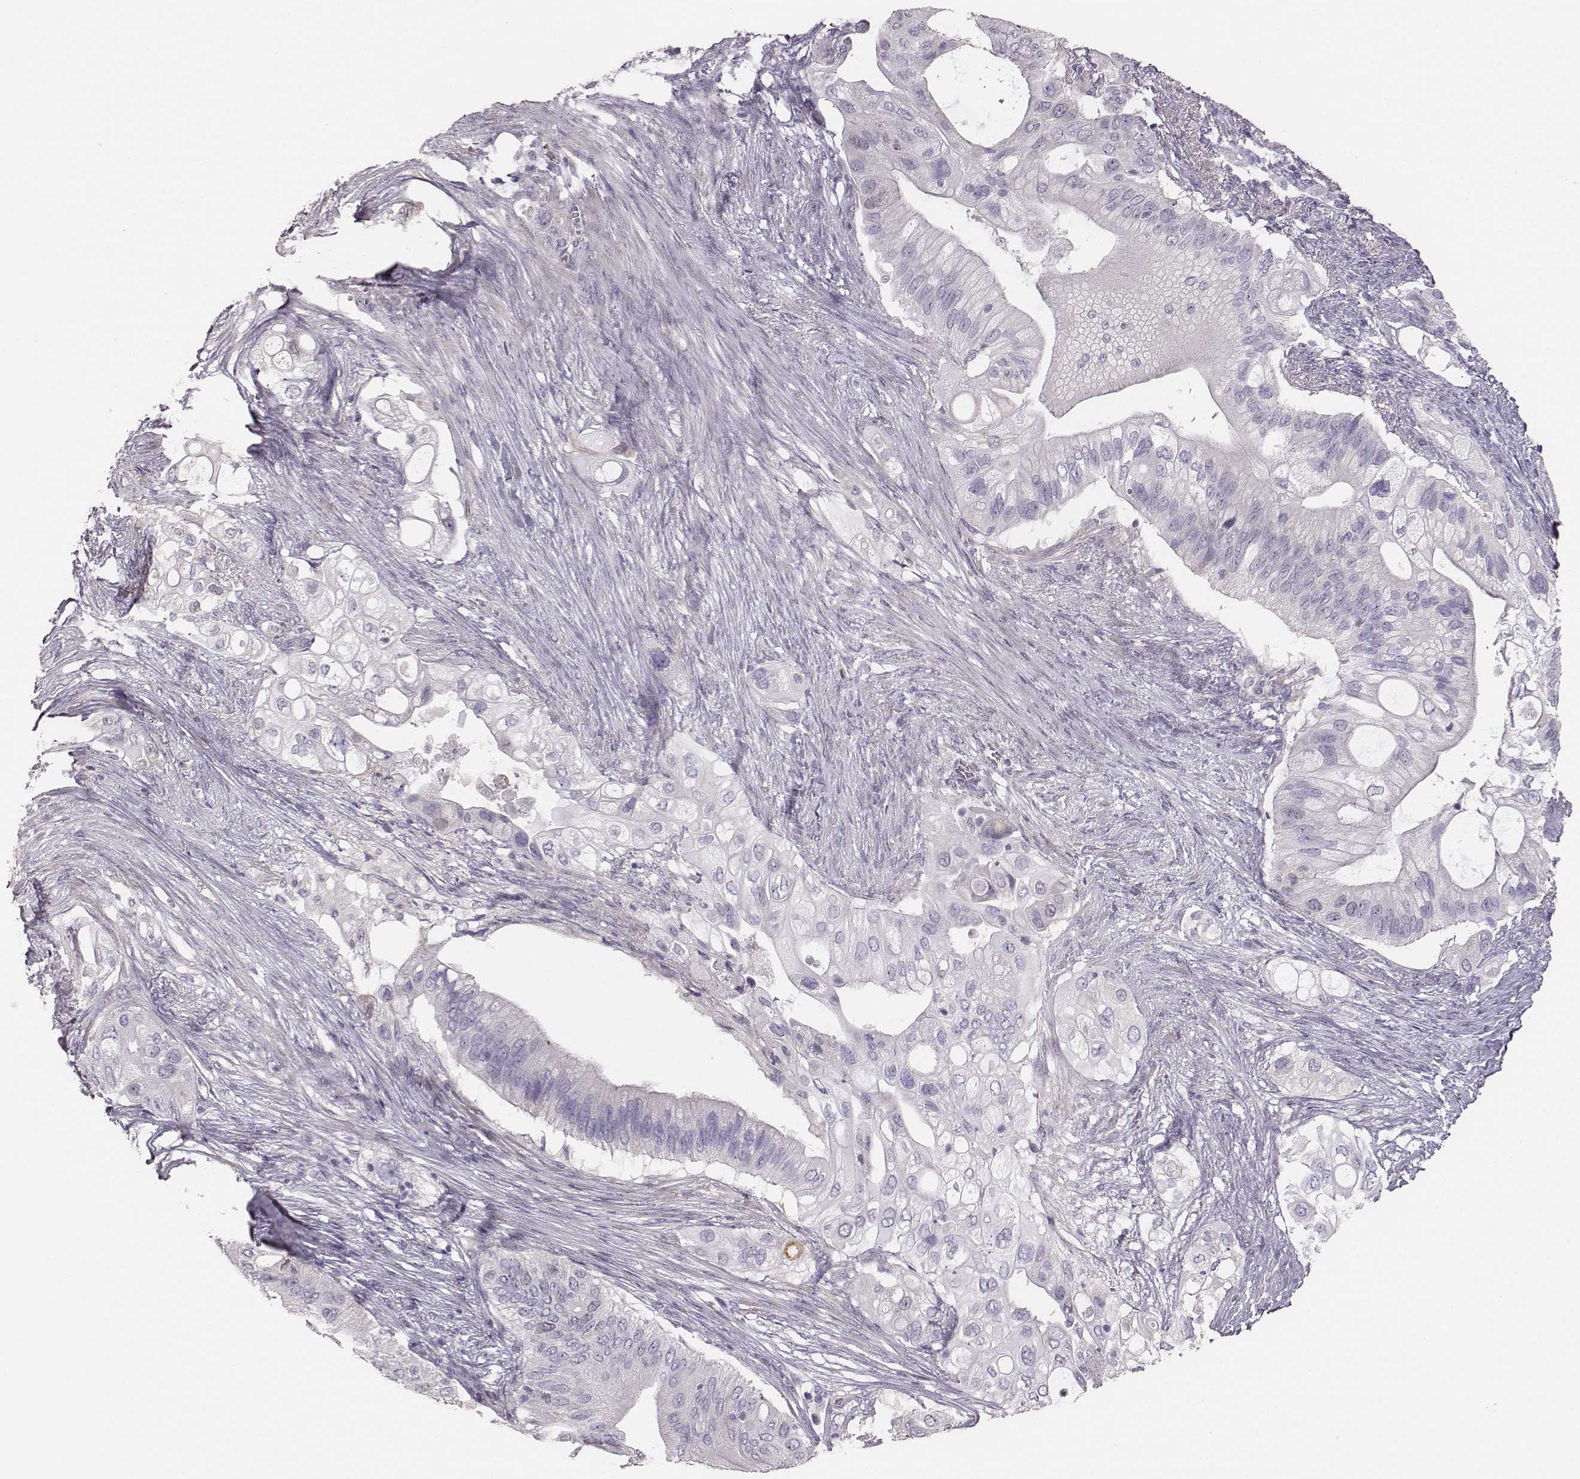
{"staining": {"intensity": "negative", "quantity": "none", "location": "none"}, "tissue": "pancreatic cancer", "cell_type": "Tumor cells", "image_type": "cancer", "snomed": [{"axis": "morphology", "description": "Adenocarcinoma, NOS"}, {"axis": "topography", "description": "Pancreas"}], "caption": "Immunohistochemistry (IHC) of adenocarcinoma (pancreatic) exhibits no positivity in tumor cells.", "gene": "PBK", "patient": {"sex": "female", "age": 72}}